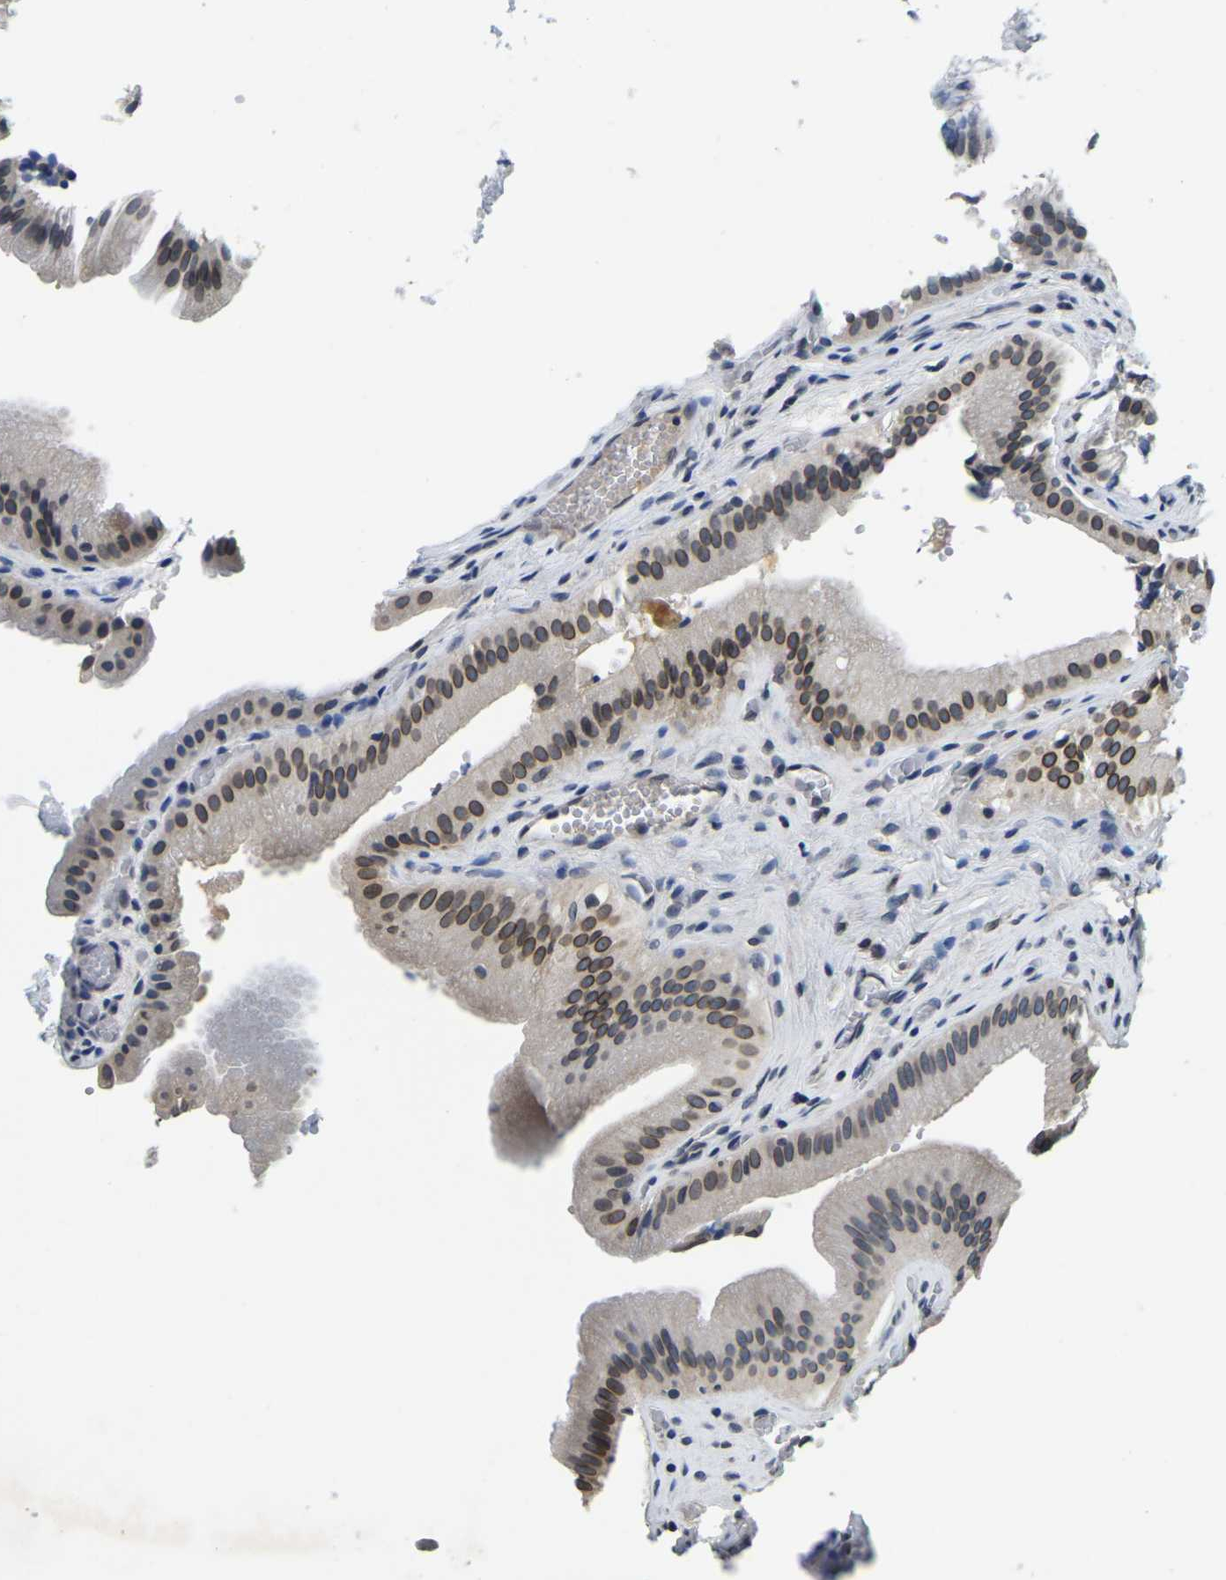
{"staining": {"intensity": "moderate", "quantity": ">75%", "location": "cytoplasmic/membranous"}, "tissue": "gallbladder", "cell_type": "Glandular cells", "image_type": "normal", "snomed": [{"axis": "morphology", "description": "Normal tissue, NOS"}, {"axis": "topography", "description": "Gallbladder"}], "caption": "The immunohistochemical stain highlights moderate cytoplasmic/membranous expression in glandular cells of benign gallbladder. The staining is performed using DAB brown chromogen to label protein expression. The nuclei are counter-stained blue using hematoxylin.", "gene": "RANBP2", "patient": {"sex": "male", "age": 49}}